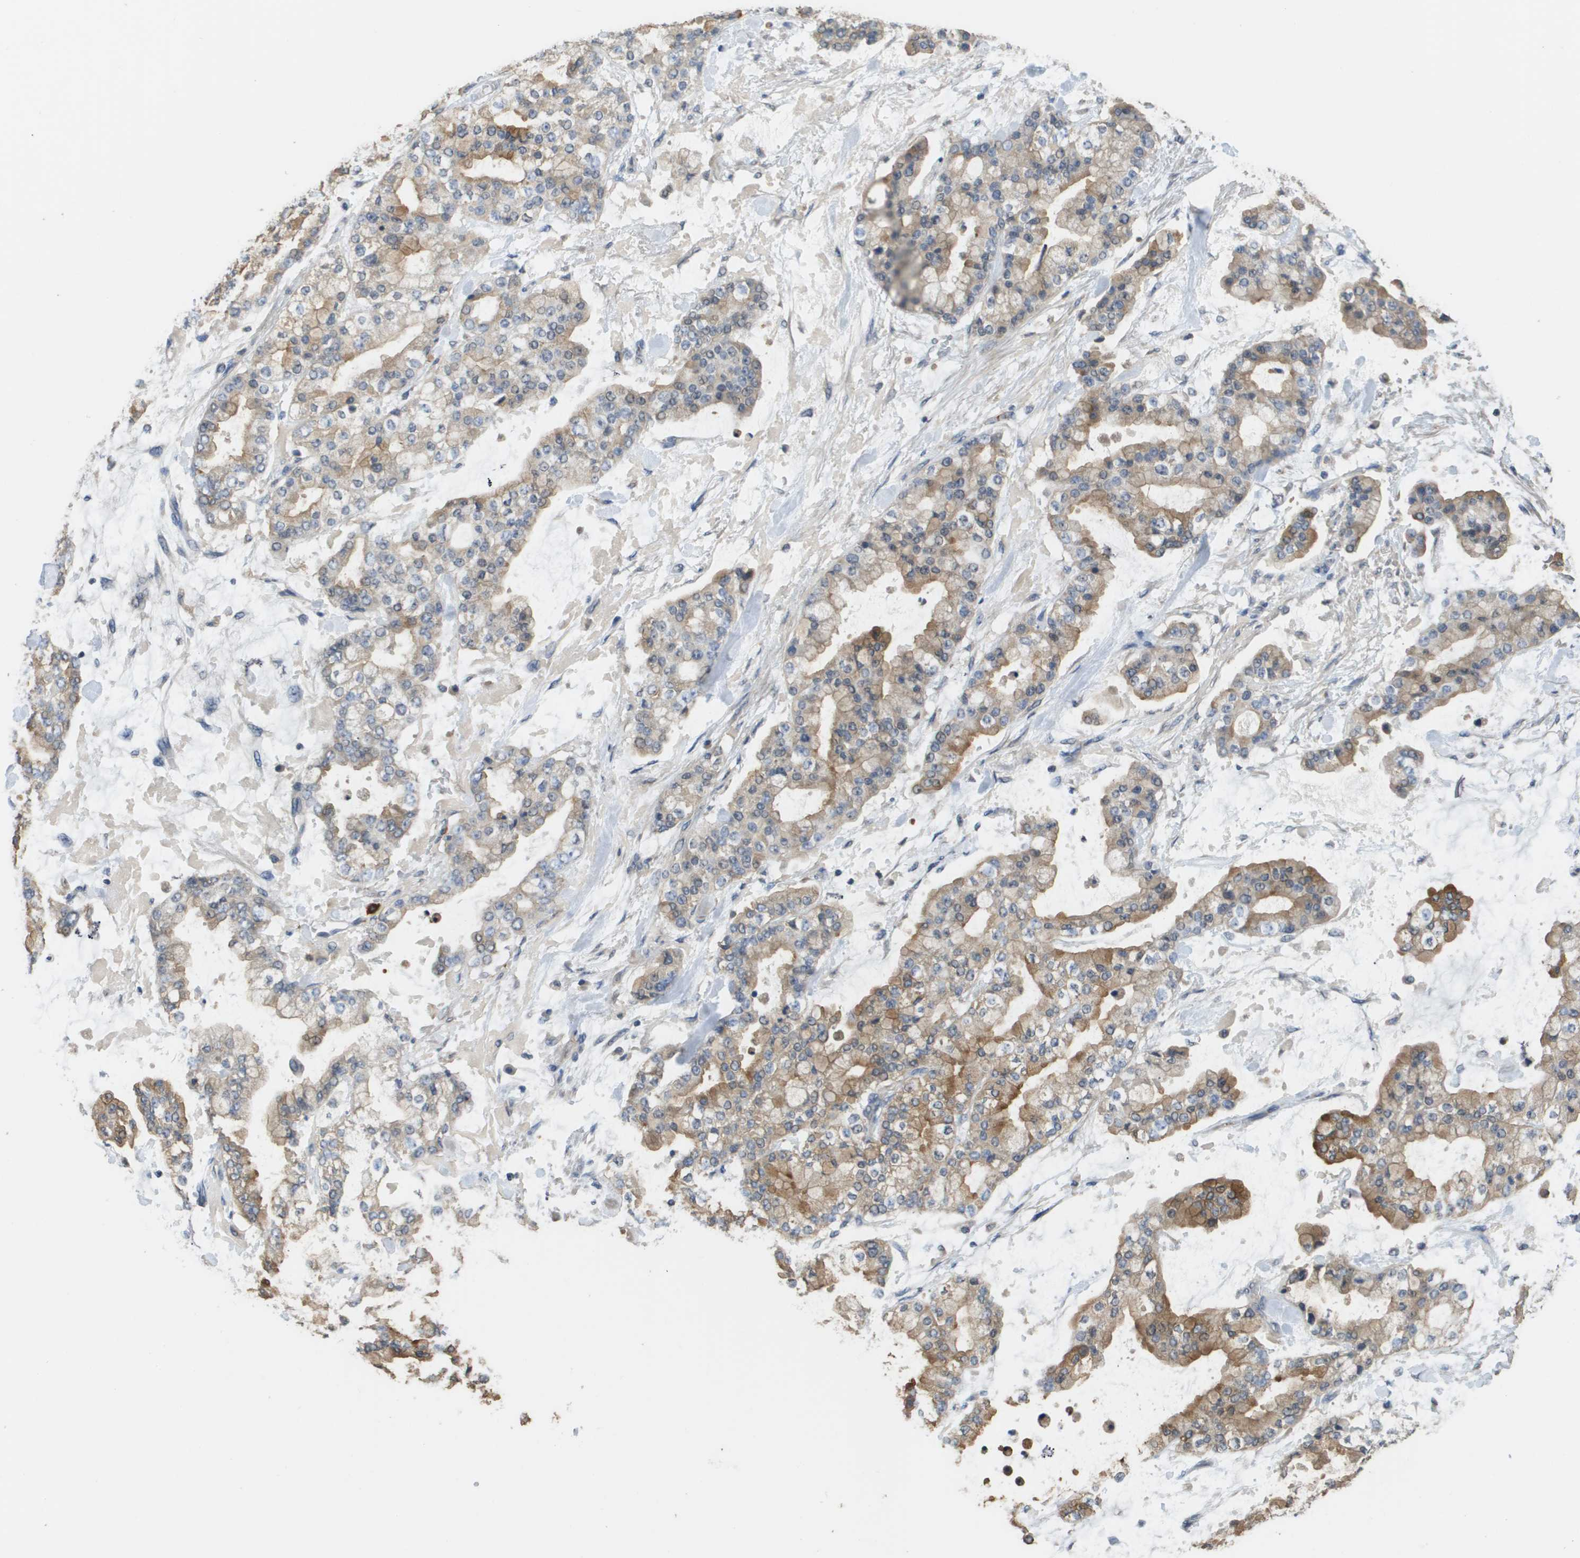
{"staining": {"intensity": "moderate", "quantity": ">75%", "location": "cytoplasmic/membranous"}, "tissue": "stomach cancer", "cell_type": "Tumor cells", "image_type": "cancer", "snomed": [{"axis": "morphology", "description": "Normal tissue, NOS"}, {"axis": "morphology", "description": "Adenocarcinoma, NOS"}, {"axis": "topography", "description": "Stomach, upper"}, {"axis": "topography", "description": "Stomach"}], "caption": "Immunohistochemistry (IHC) histopathology image of neoplastic tissue: human stomach cancer stained using immunohistochemistry (IHC) reveals medium levels of moderate protein expression localized specifically in the cytoplasmic/membranous of tumor cells, appearing as a cytoplasmic/membranous brown color.", "gene": "RAB27B", "patient": {"sex": "male", "age": 76}}